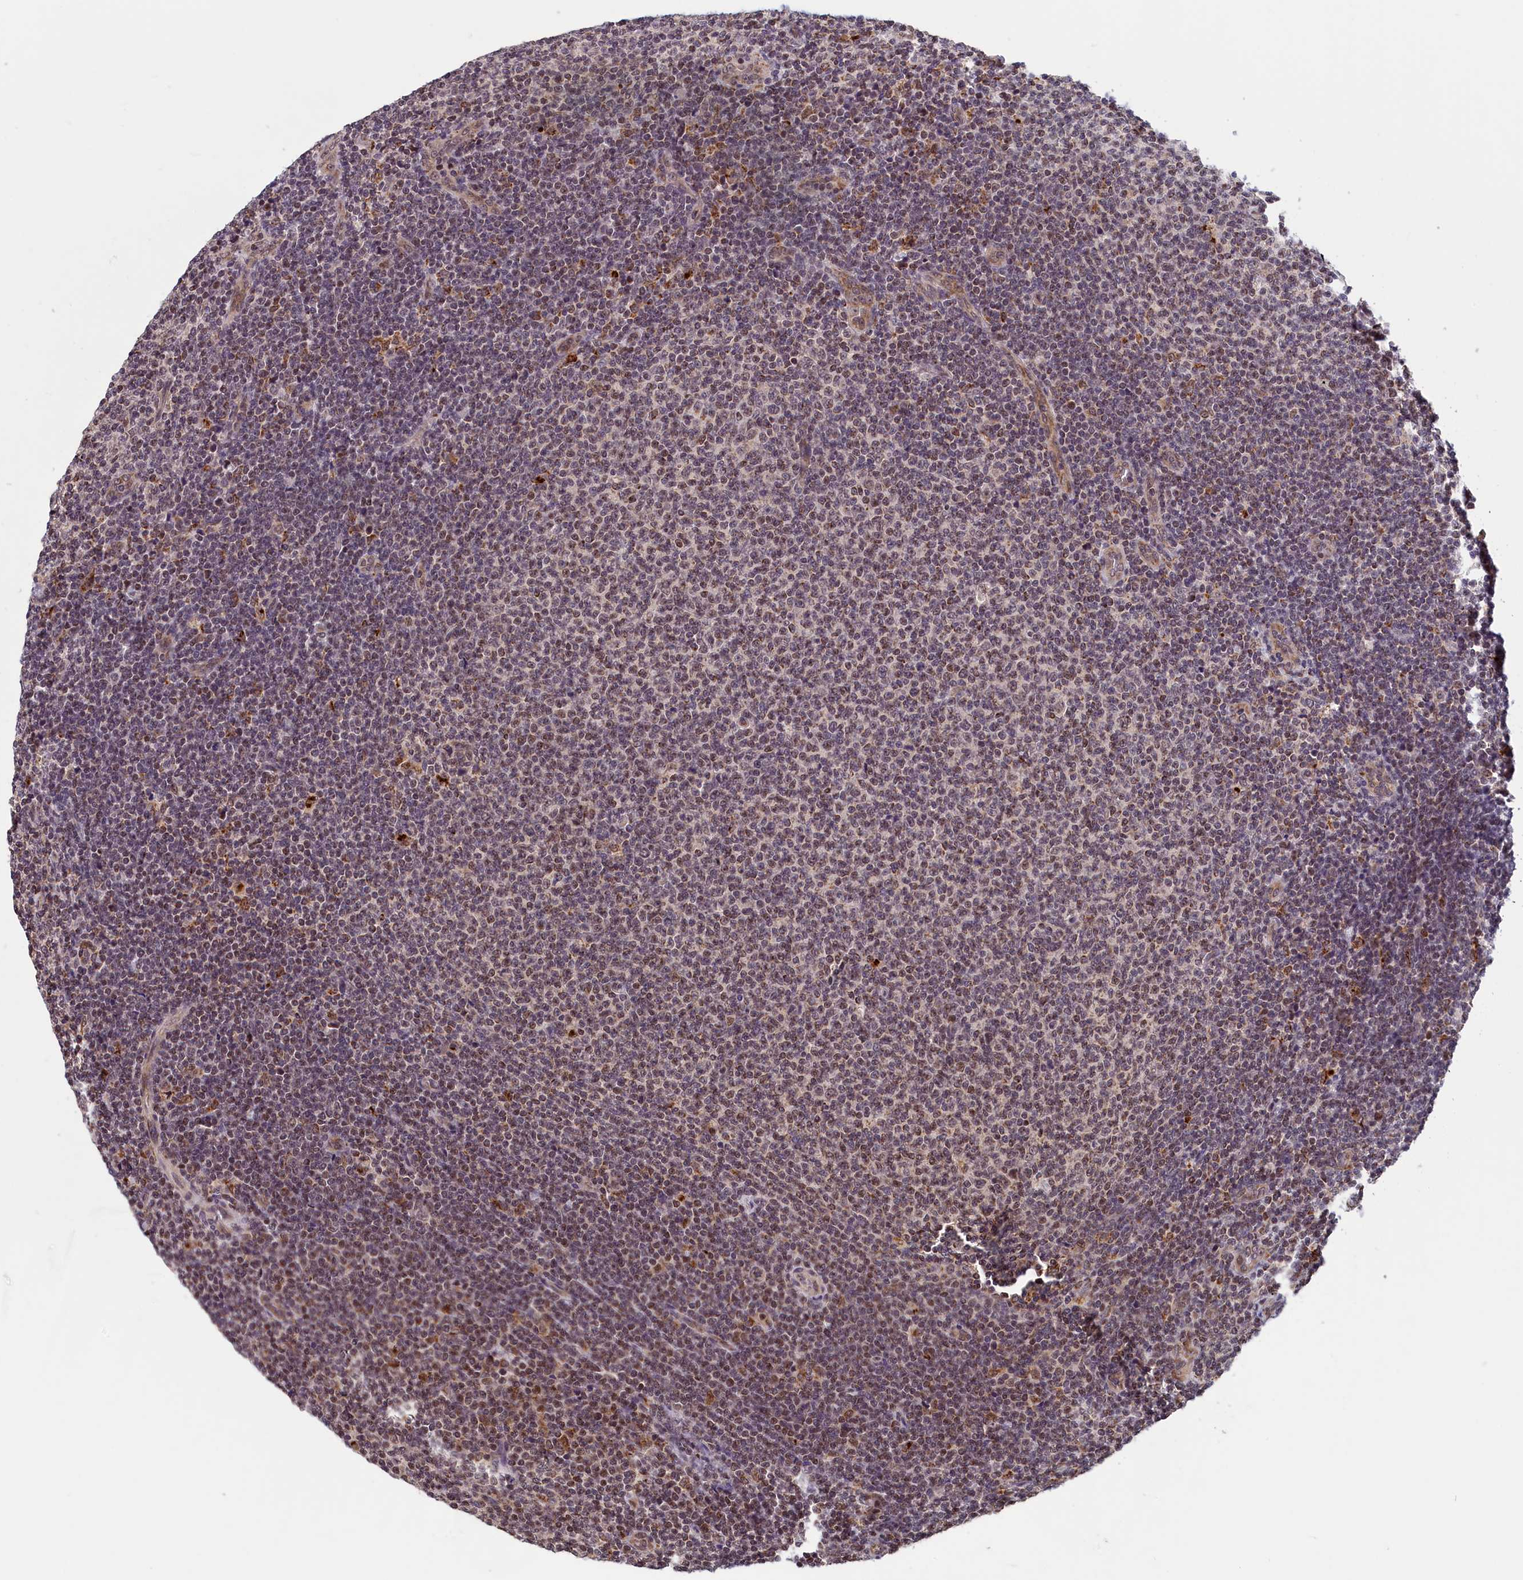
{"staining": {"intensity": "moderate", "quantity": "25%-75%", "location": "nuclear"}, "tissue": "lymphoma", "cell_type": "Tumor cells", "image_type": "cancer", "snomed": [{"axis": "morphology", "description": "Malignant lymphoma, non-Hodgkin's type, Low grade"}, {"axis": "topography", "description": "Lymph node"}], "caption": "This is a photomicrograph of immunohistochemistry staining of lymphoma, which shows moderate expression in the nuclear of tumor cells.", "gene": "KCNK6", "patient": {"sex": "male", "age": 66}}